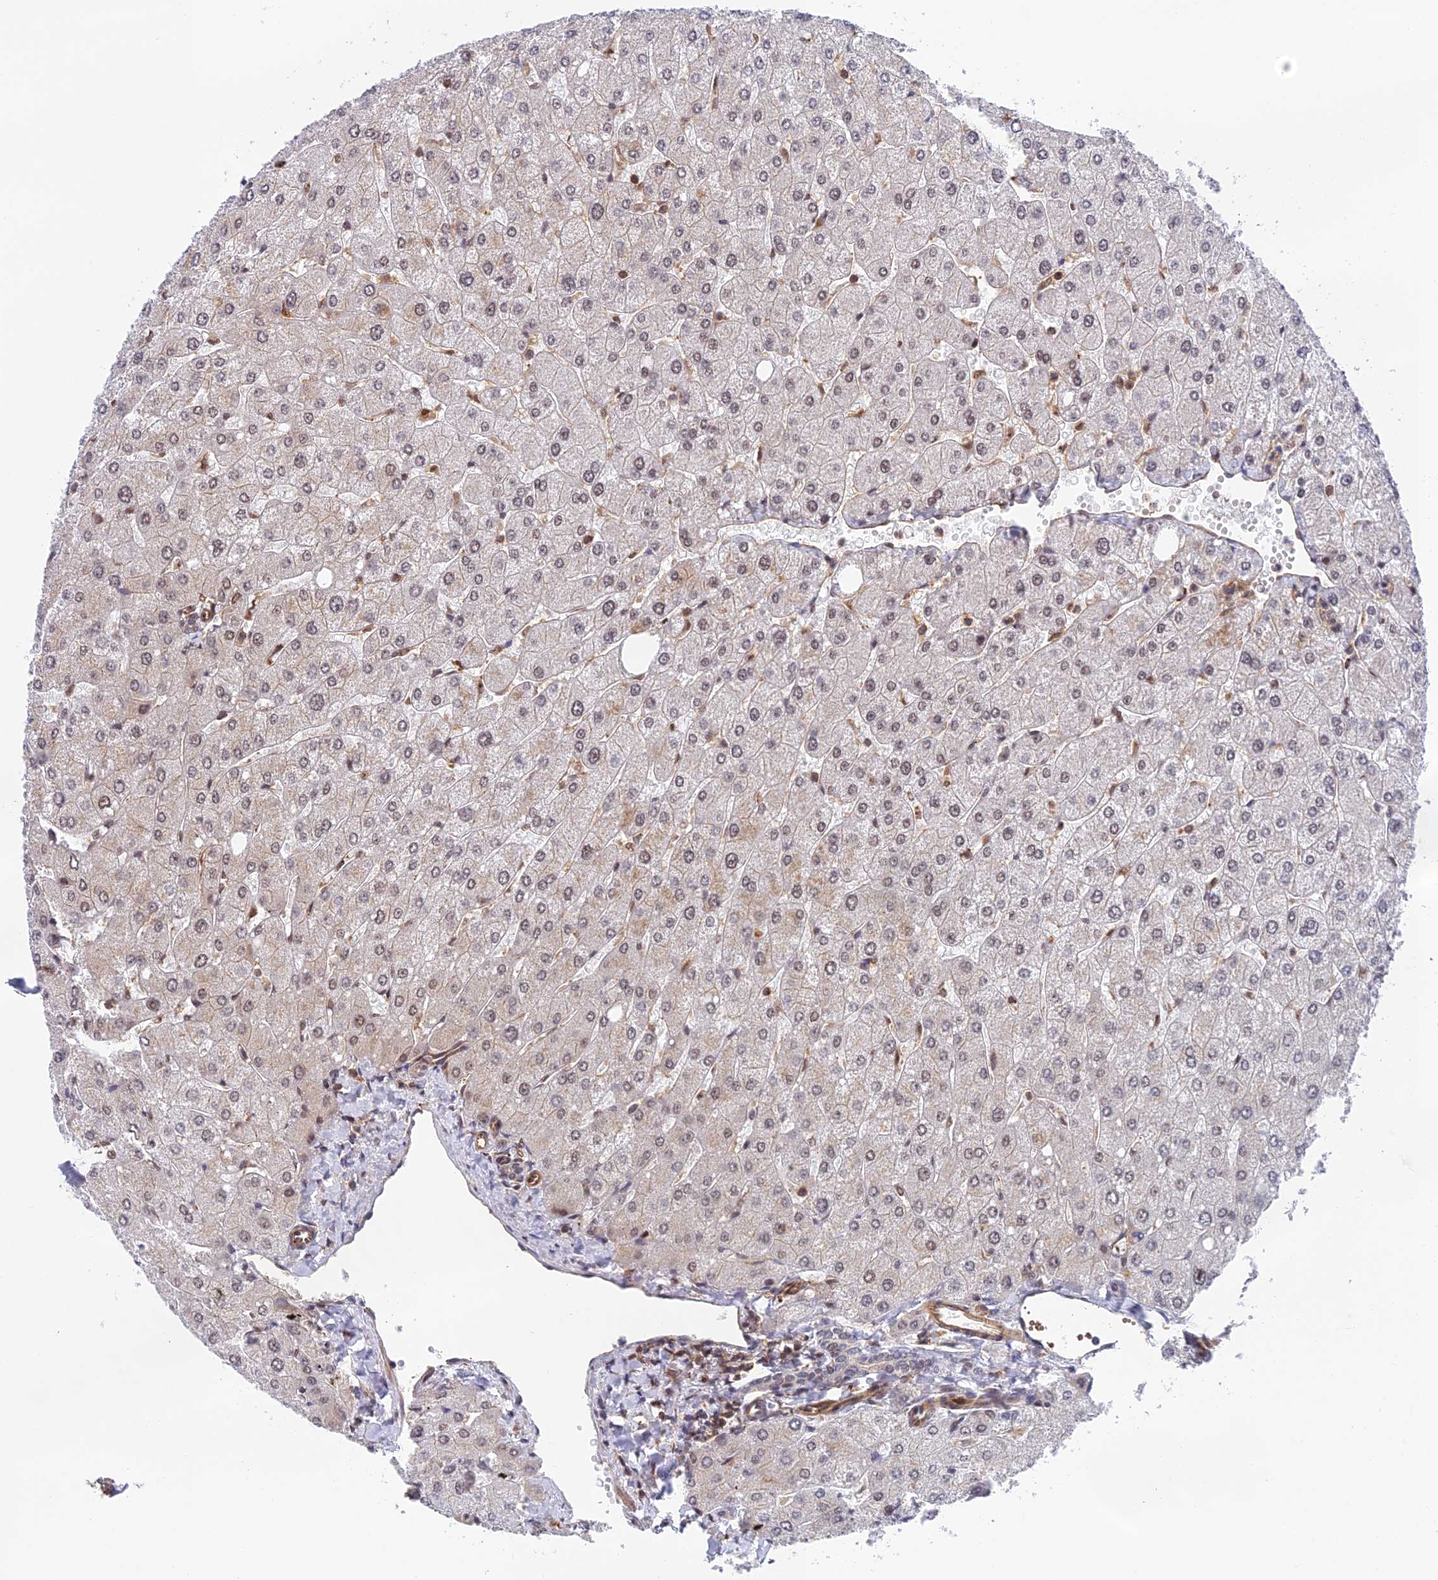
{"staining": {"intensity": "moderate", "quantity": "<25%", "location": "nuclear"}, "tissue": "liver", "cell_type": "Cholangiocytes", "image_type": "normal", "snomed": [{"axis": "morphology", "description": "Normal tissue, NOS"}, {"axis": "topography", "description": "Liver"}], "caption": "Cholangiocytes exhibit low levels of moderate nuclear positivity in approximately <25% of cells in normal human liver.", "gene": "OSBPL1A", "patient": {"sex": "male", "age": 55}}